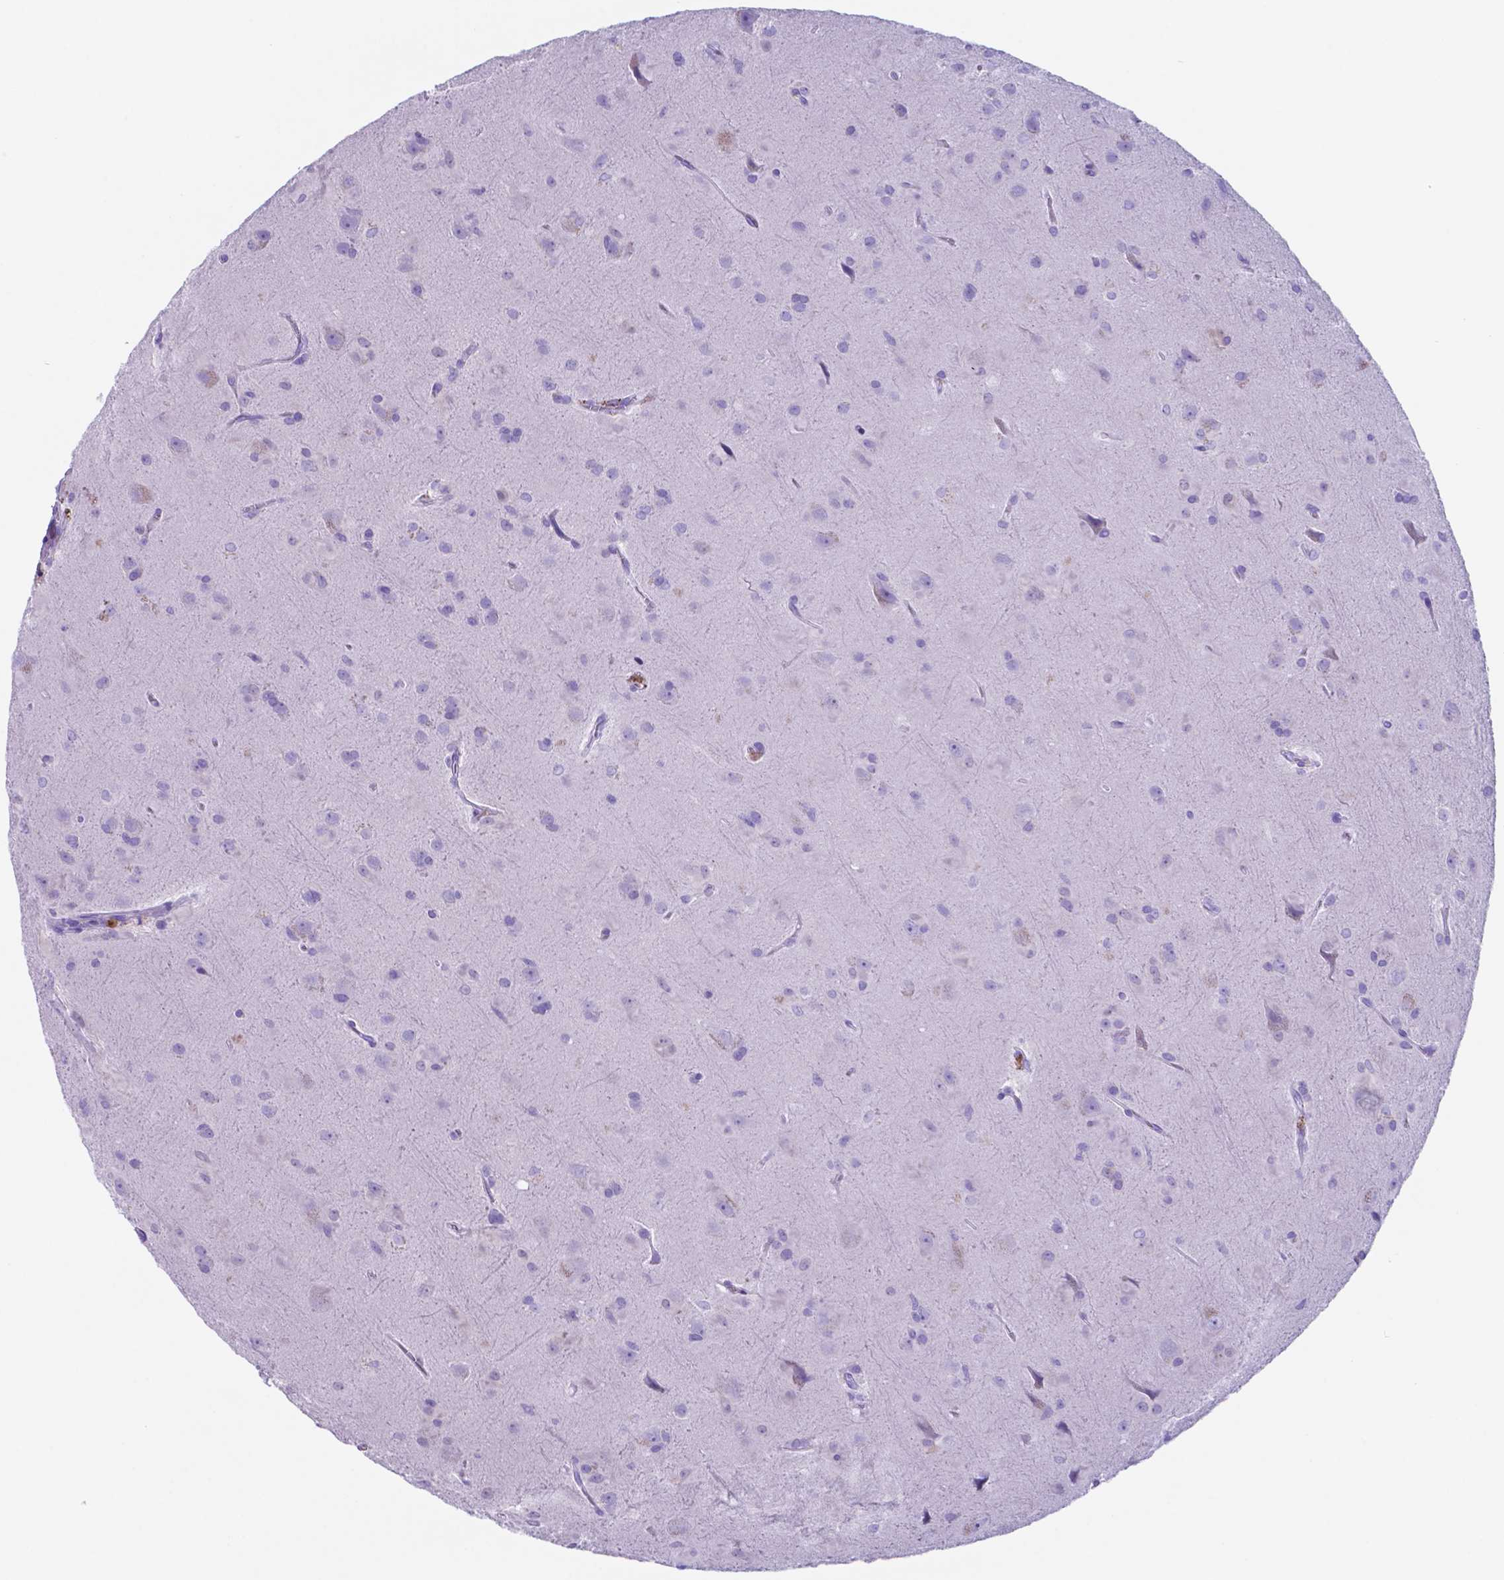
{"staining": {"intensity": "negative", "quantity": "none", "location": "none"}, "tissue": "glioma", "cell_type": "Tumor cells", "image_type": "cancer", "snomed": [{"axis": "morphology", "description": "Glioma, malignant, Low grade"}, {"axis": "topography", "description": "Brain"}], "caption": "Immunohistochemistry (IHC) micrograph of malignant low-grade glioma stained for a protein (brown), which demonstrates no staining in tumor cells.", "gene": "DNAAF8", "patient": {"sex": "male", "age": 58}}